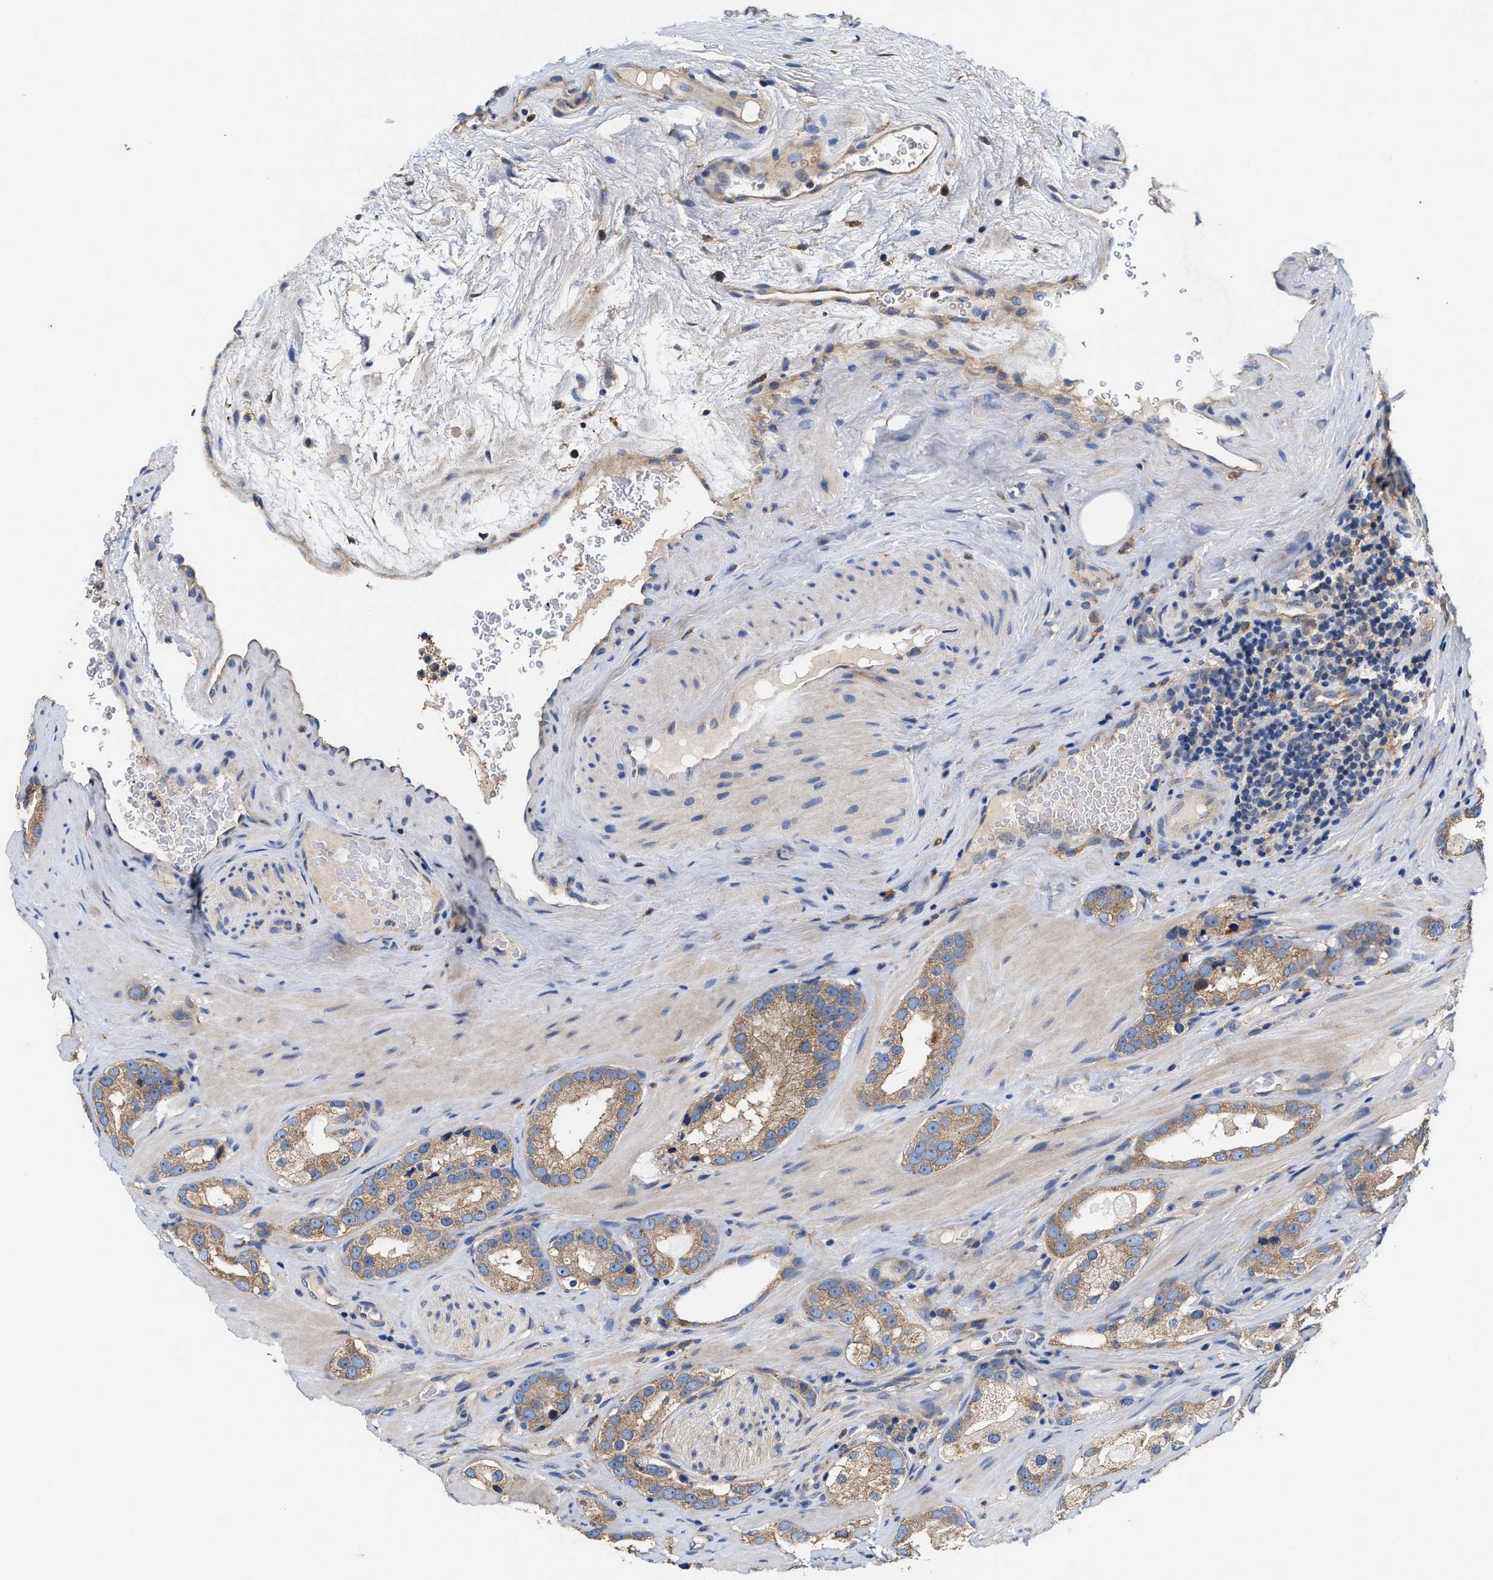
{"staining": {"intensity": "moderate", "quantity": ">75%", "location": "cytoplasmic/membranous"}, "tissue": "prostate cancer", "cell_type": "Tumor cells", "image_type": "cancer", "snomed": [{"axis": "morphology", "description": "Adenocarcinoma, High grade"}, {"axis": "topography", "description": "Prostate"}], "caption": "IHC image of neoplastic tissue: prostate cancer (adenocarcinoma (high-grade)) stained using IHC shows medium levels of moderate protein expression localized specifically in the cytoplasmic/membranous of tumor cells, appearing as a cytoplasmic/membranous brown color.", "gene": "KLB", "patient": {"sex": "male", "age": 63}}